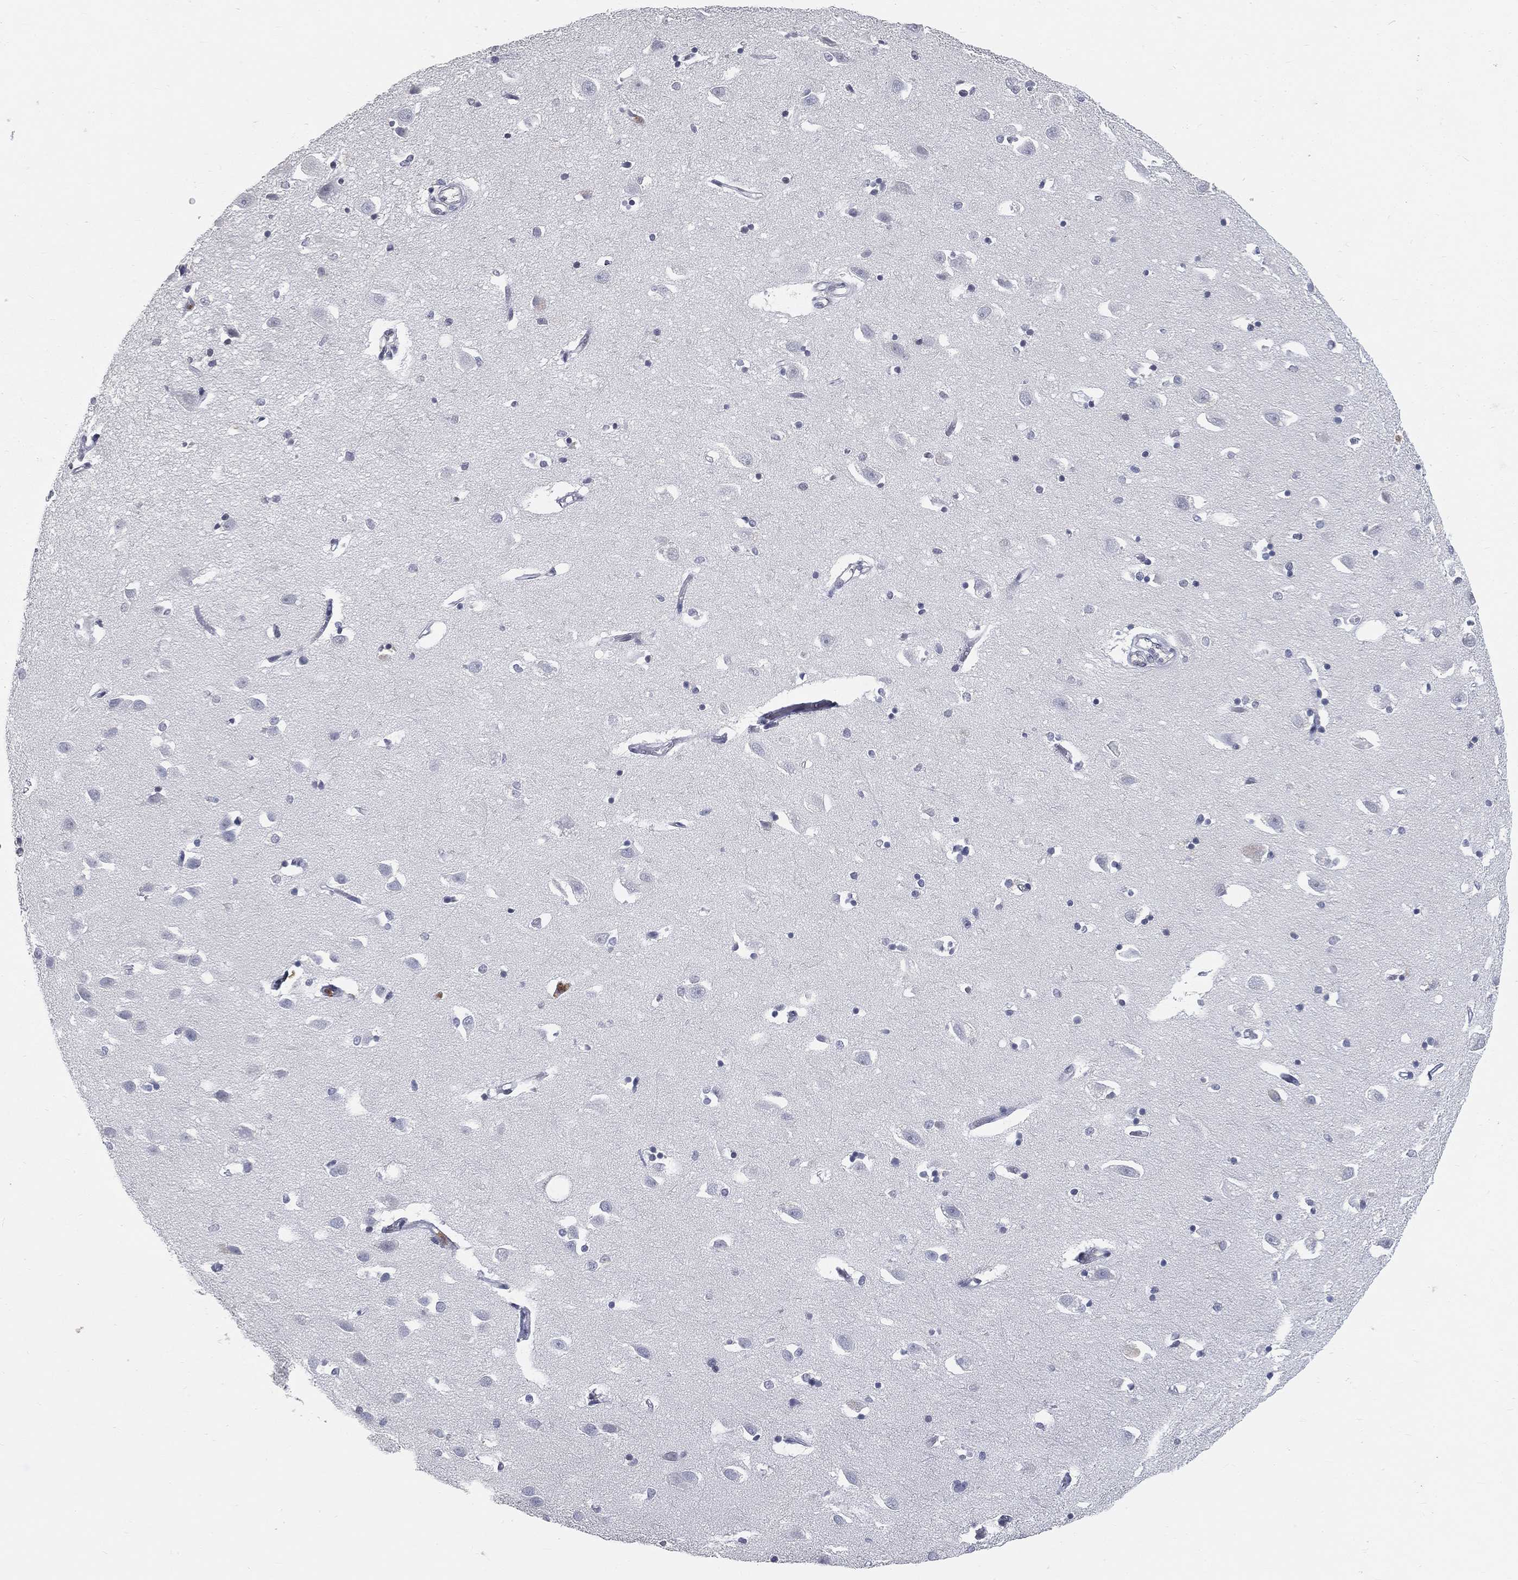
{"staining": {"intensity": "negative", "quantity": "none", "location": "none"}, "tissue": "hippocampus", "cell_type": "Glial cells", "image_type": "normal", "snomed": [{"axis": "morphology", "description": "Normal tissue, NOS"}, {"axis": "topography", "description": "Lateral ventricle wall"}, {"axis": "topography", "description": "Hippocampus"}], "caption": "Immunohistochemistry (IHC) histopathology image of benign hippocampus: hippocampus stained with DAB (3,3'-diaminobenzidine) demonstrates no significant protein staining in glial cells. The staining is performed using DAB brown chromogen with nuclei counter-stained in using hematoxylin.", "gene": "ARG1", "patient": {"sex": "female", "age": 63}}